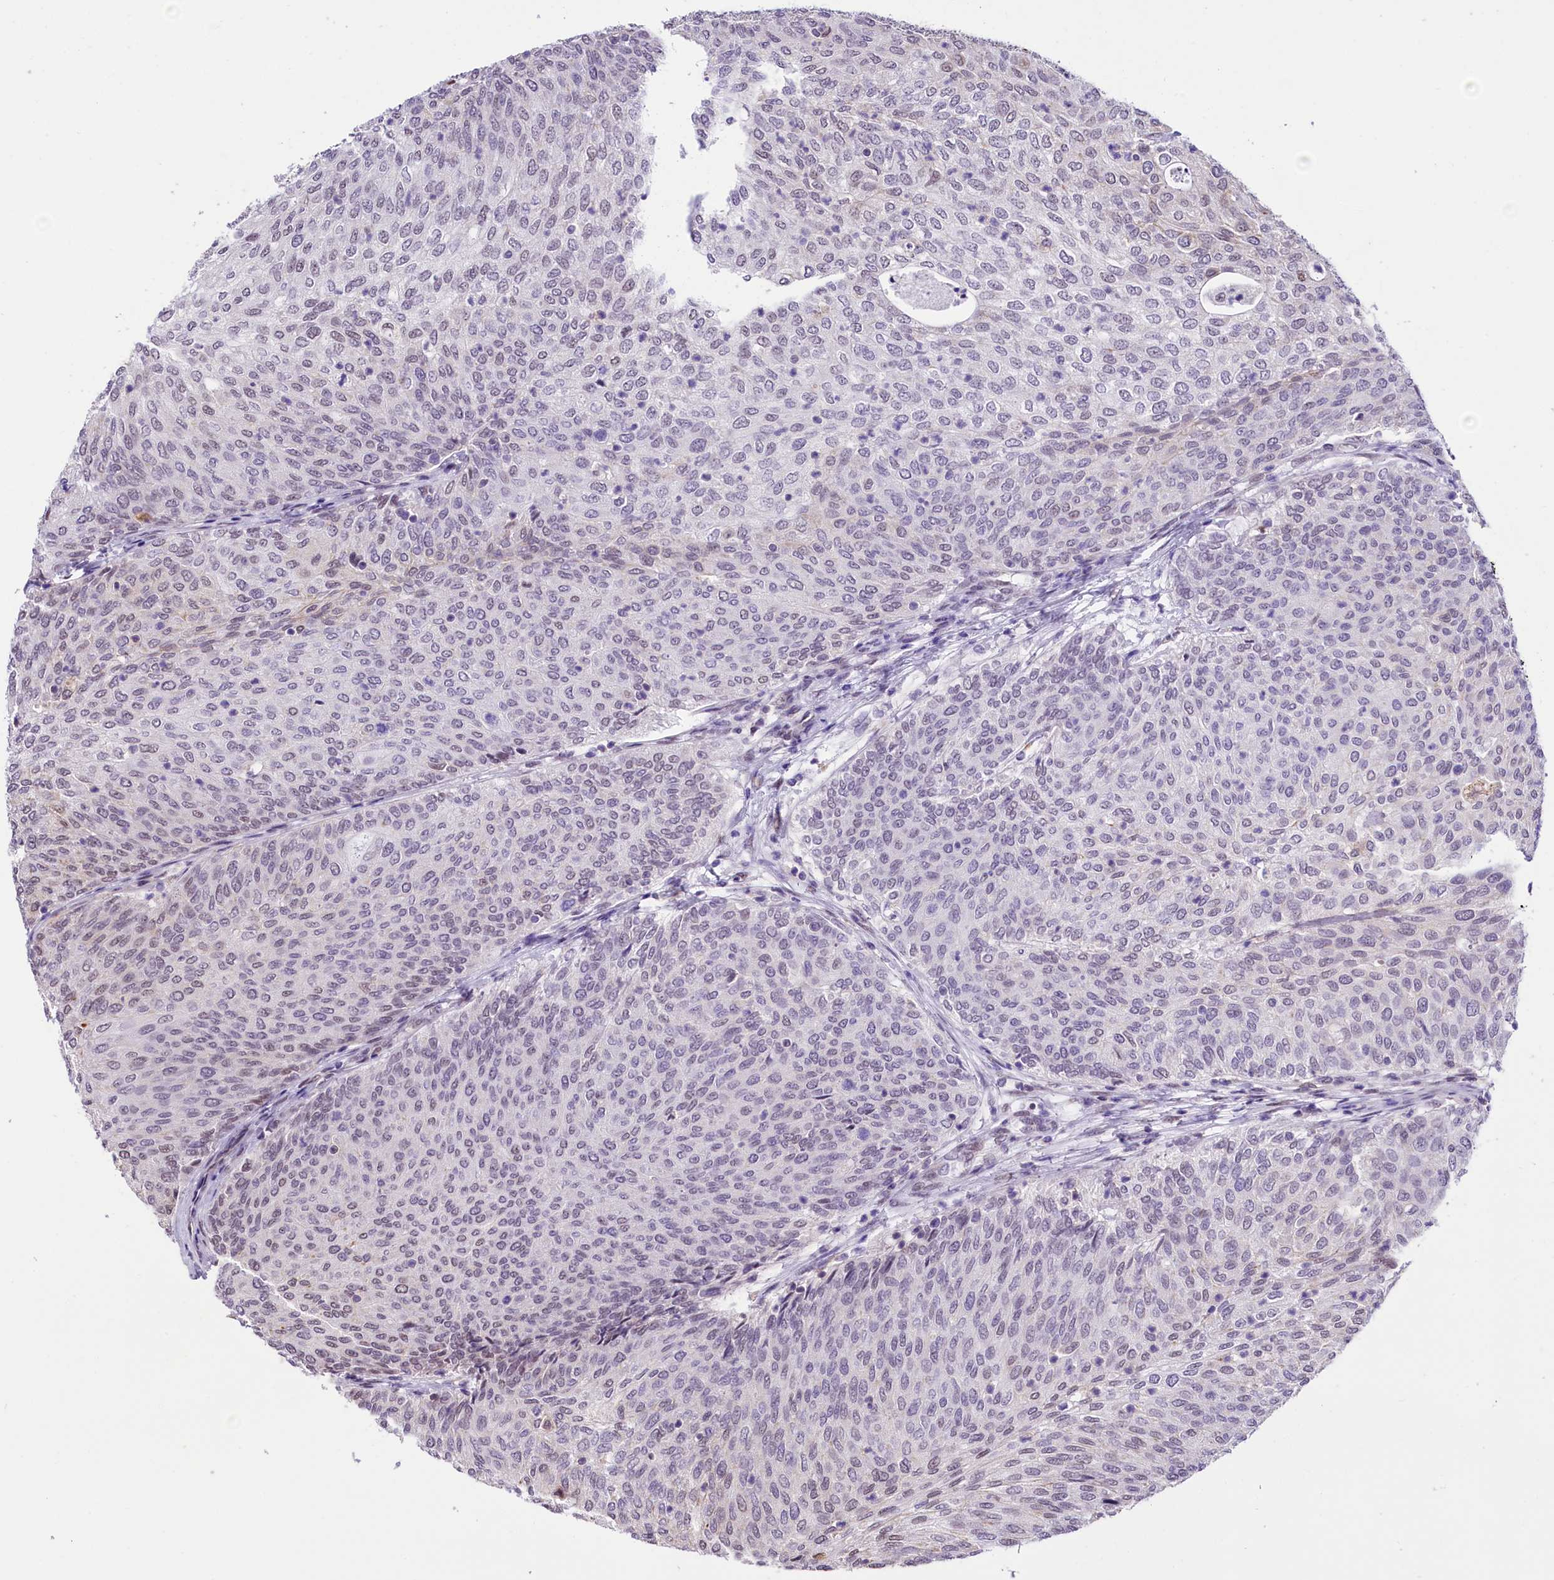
{"staining": {"intensity": "negative", "quantity": "none", "location": "none"}, "tissue": "urothelial cancer", "cell_type": "Tumor cells", "image_type": "cancer", "snomed": [{"axis": "morphology", "description": "Urothelial carcinoma, Low grade"}, {"axis": "topography", "description": "Urinary bladder"}], "caption": "Tumor cells show no significant positivity in urothelial carcinoma (low-grade).", "gene": "MRPL54", "patient": {"sex": "female", "age": 79}}